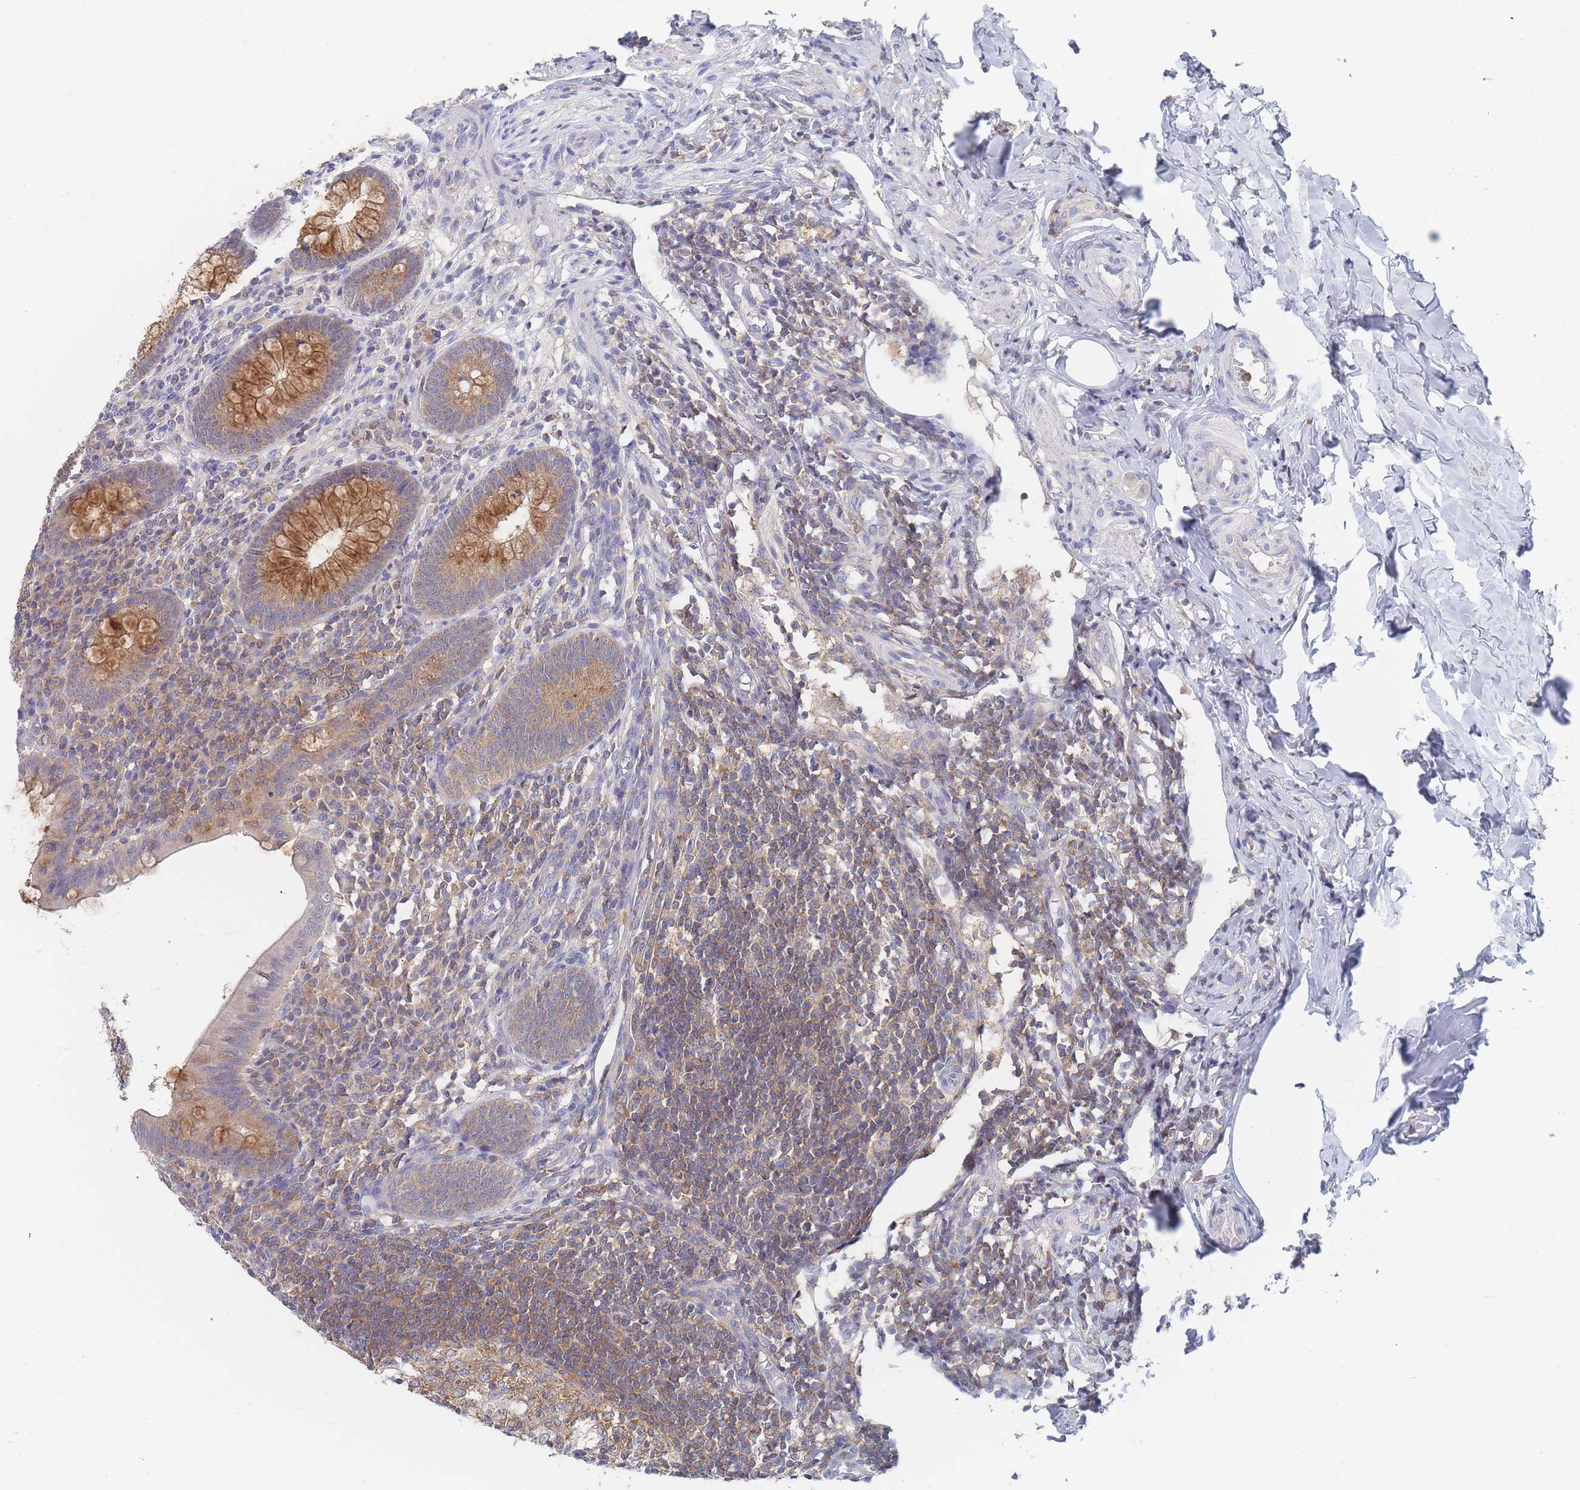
{"staining": {"intensity": "moderate", "quantity": ">75%", "location": "cytoplasmic/membranous"}, "tissue": "appendix", "cell_type": "Glandular cells", "image_type": "normal", "snomed": [{"axis": "morphology", "description": "Normal tissue, NOS"}, {"axis": "topography", "description": "Appendix"}], "caption": "Normal appendix shows moderate cytoplasmic/membranous expression in about >75% of glandular cells, visualized by immunohistochemistry.", "gene": "PPP6C", "patient": {"sex": "female", "age": 33}}